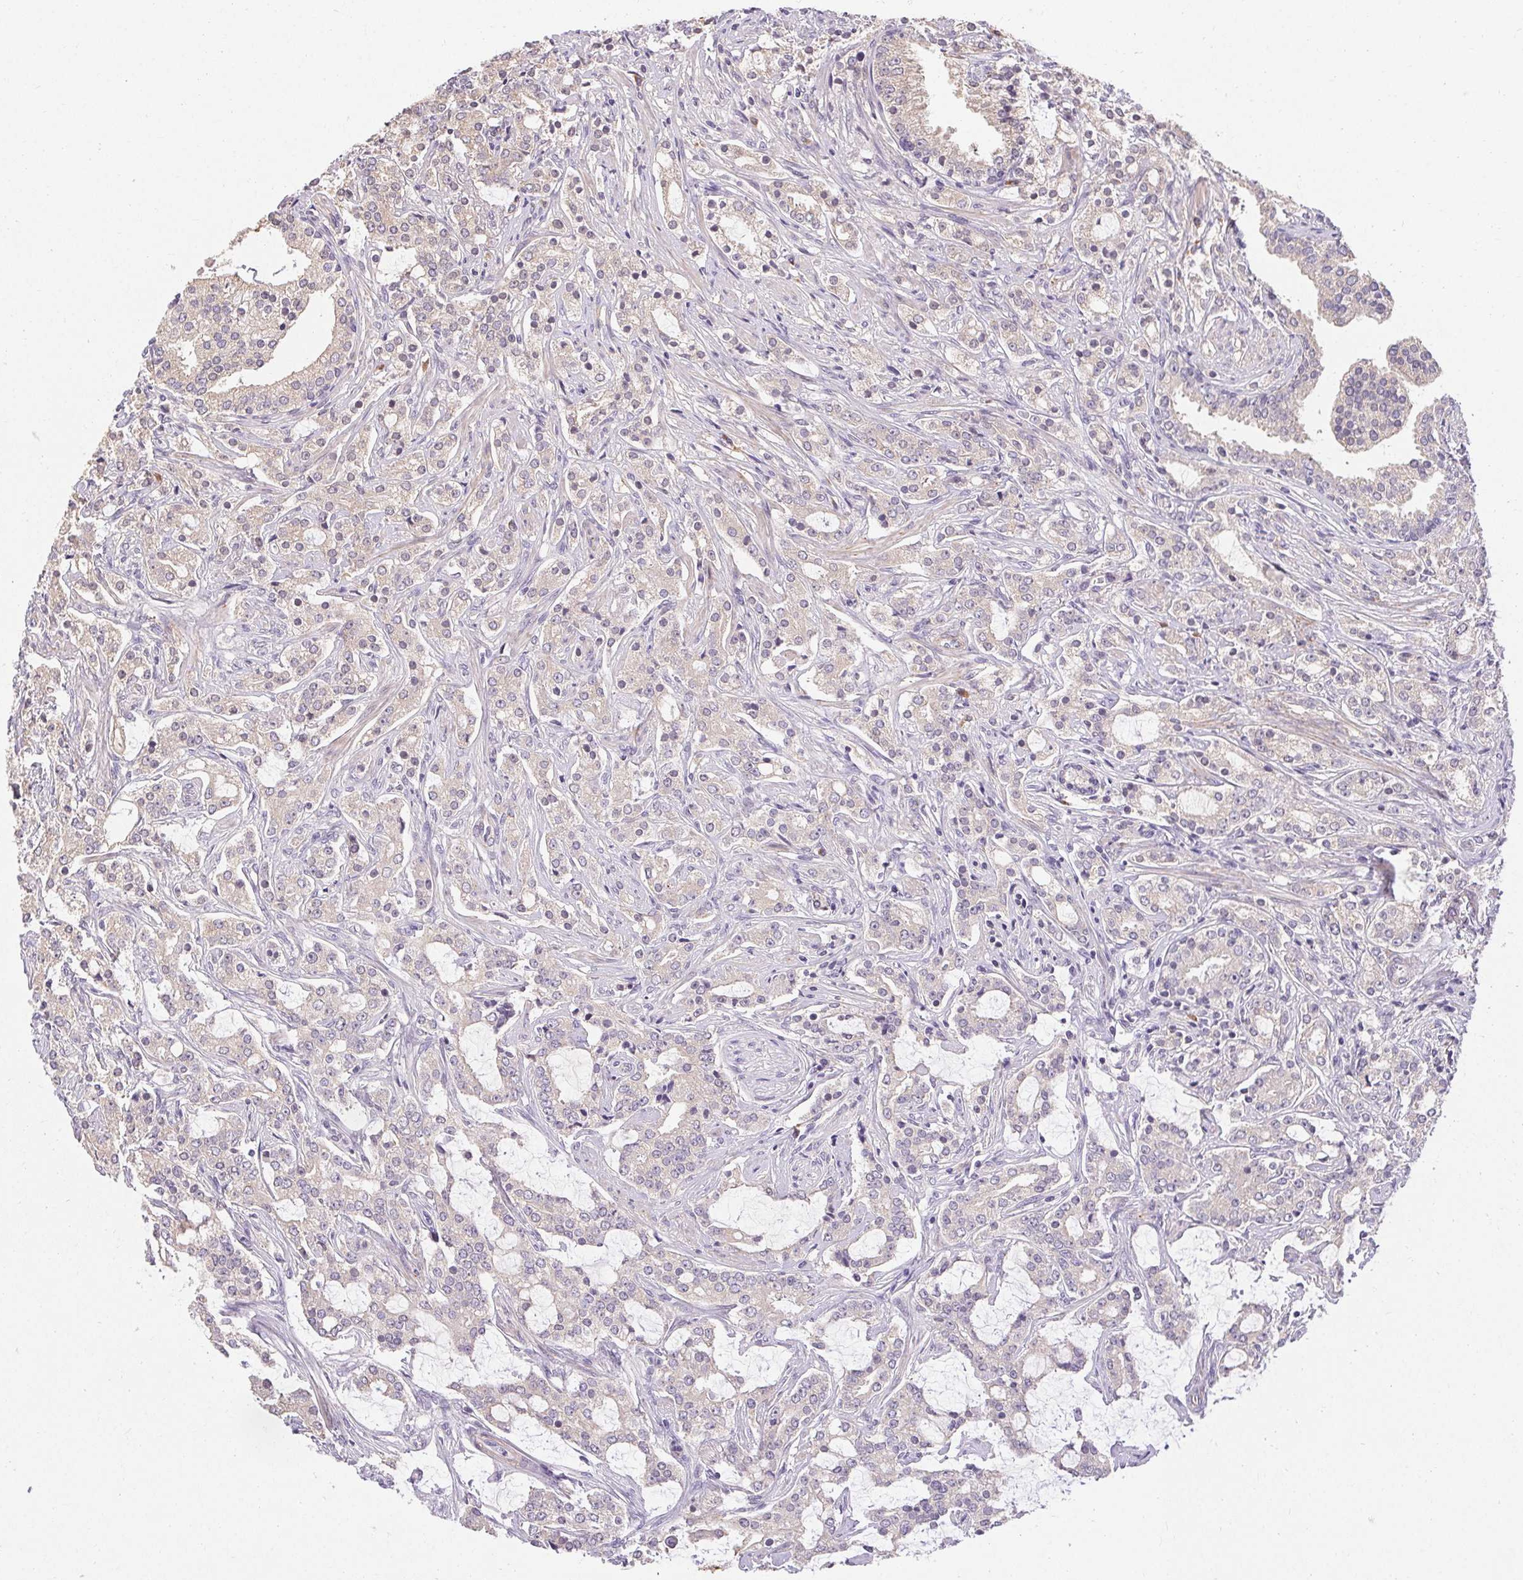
{"staining": {"intensity": "negative", "quantity": "none", "location": "none"}, "tissue": "prostate cancer", "cell_type": "Tumor cells", "image_type": "cancer", "snomed": [{"axis": "morphology", "description": "Adenocarcinoma, Medium grade"}, {"axis": "topography", "description": "Prostate"}], "caption": "This is an immunohistochemistry photomicrograph of human prostate cancer. There is no positivity in tumor cells.", "gene": "TMEM52B", "patient": {"sex": "male", "age": 57}}